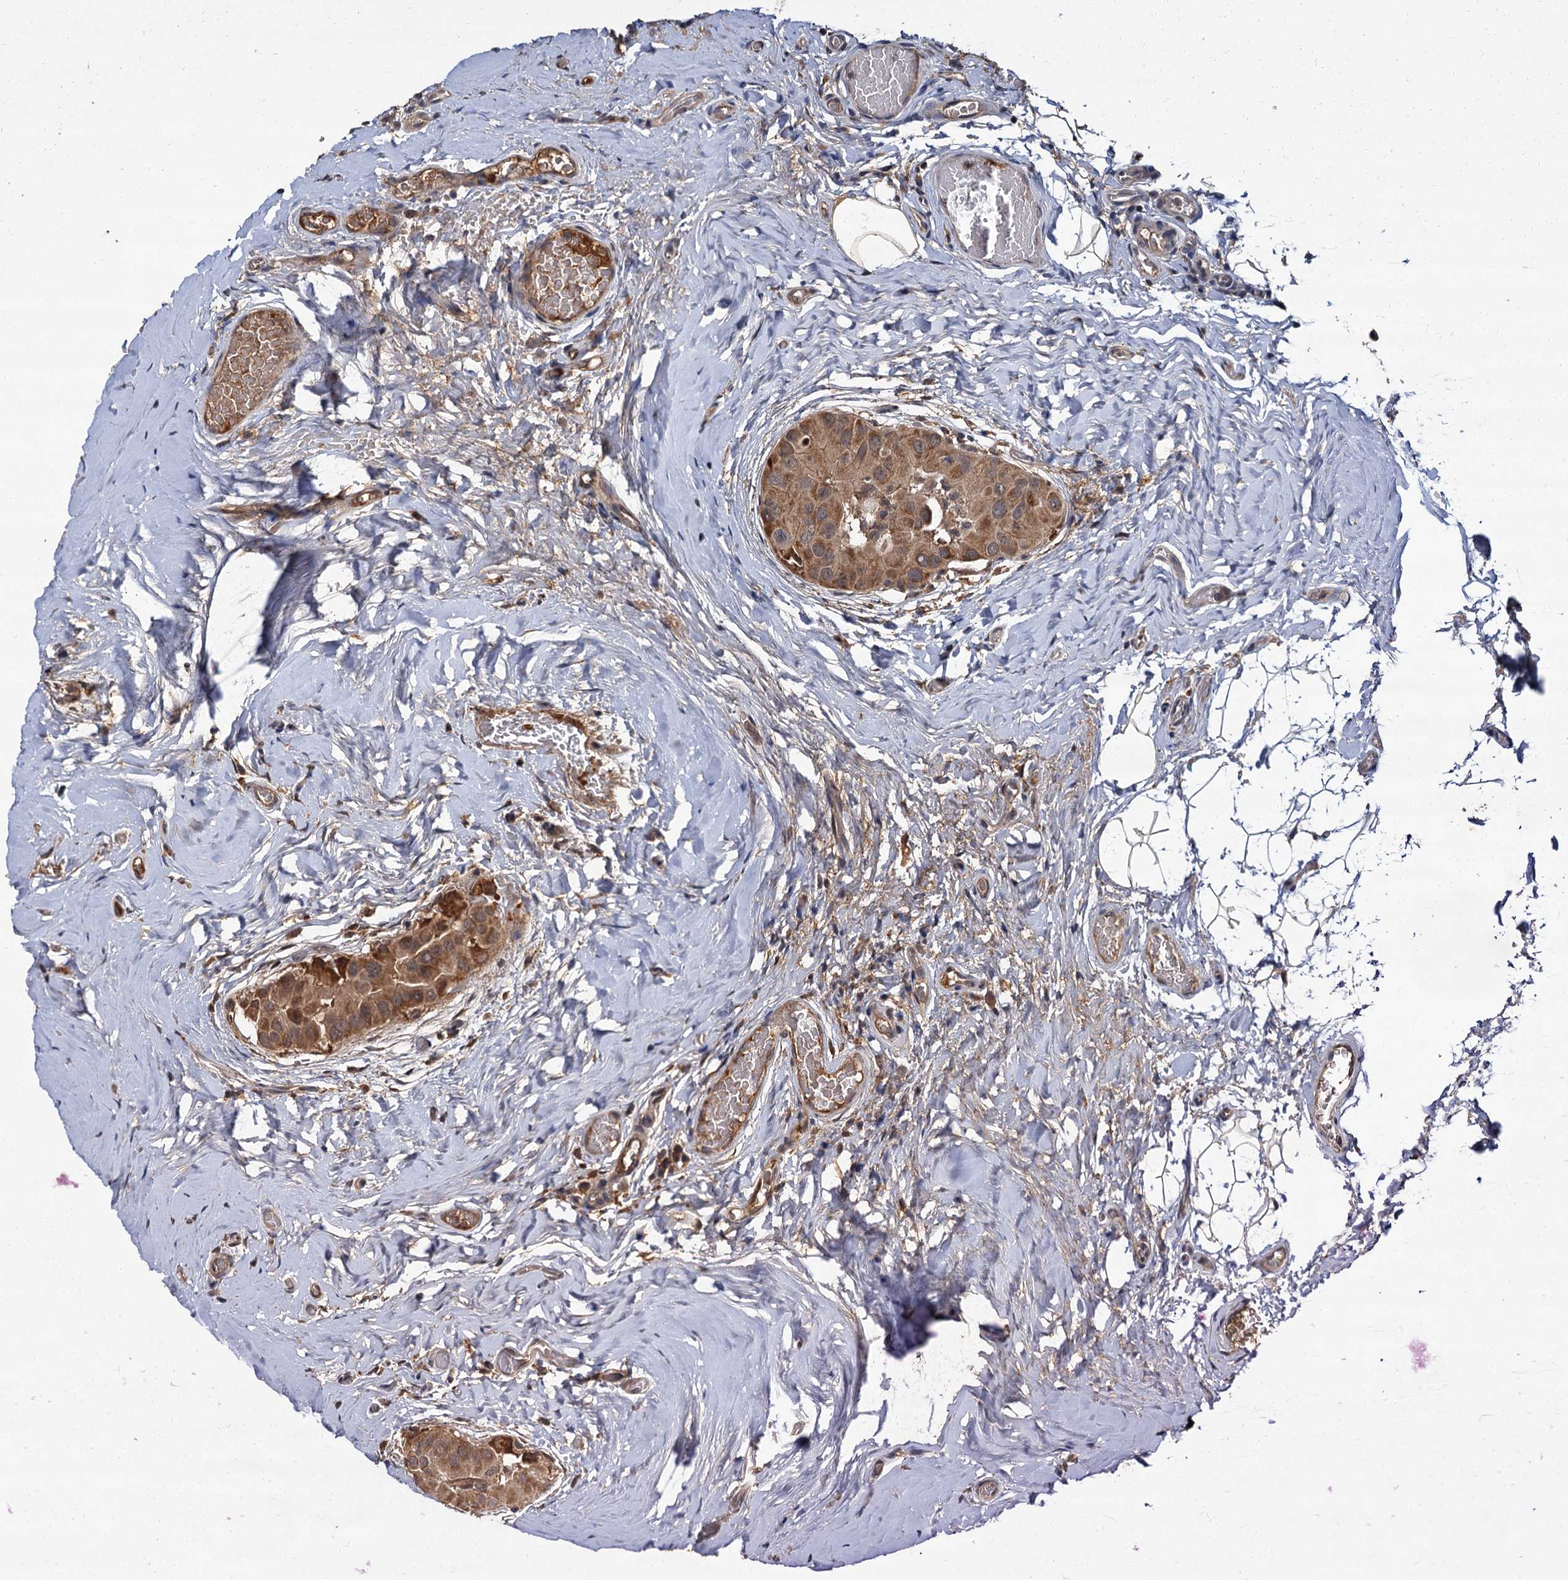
{"staining": {"intensity": "moderate", "quantity": ">75%", "location": "cytoplasmic/membranous"}, "tissue": "thyroid cancer", "cell_type": "Tumor cells", "image_type": "cancer", "snomed": [{"axis": "morphology", "description": "Papillary adenocarcinoma, NOS"}, {"axis": "topography", "description": "Thyroid gland"}], "caption": "About >75% of tumor cells in human thyroid cancer (papillary adenocarcinoma) demonstrate moderate cytoplasmic/membranous protein expression as visualized by brown immunohistochemical staining.", "gene": "MBD6", "patient": {"sex": "male", "age": 33}}